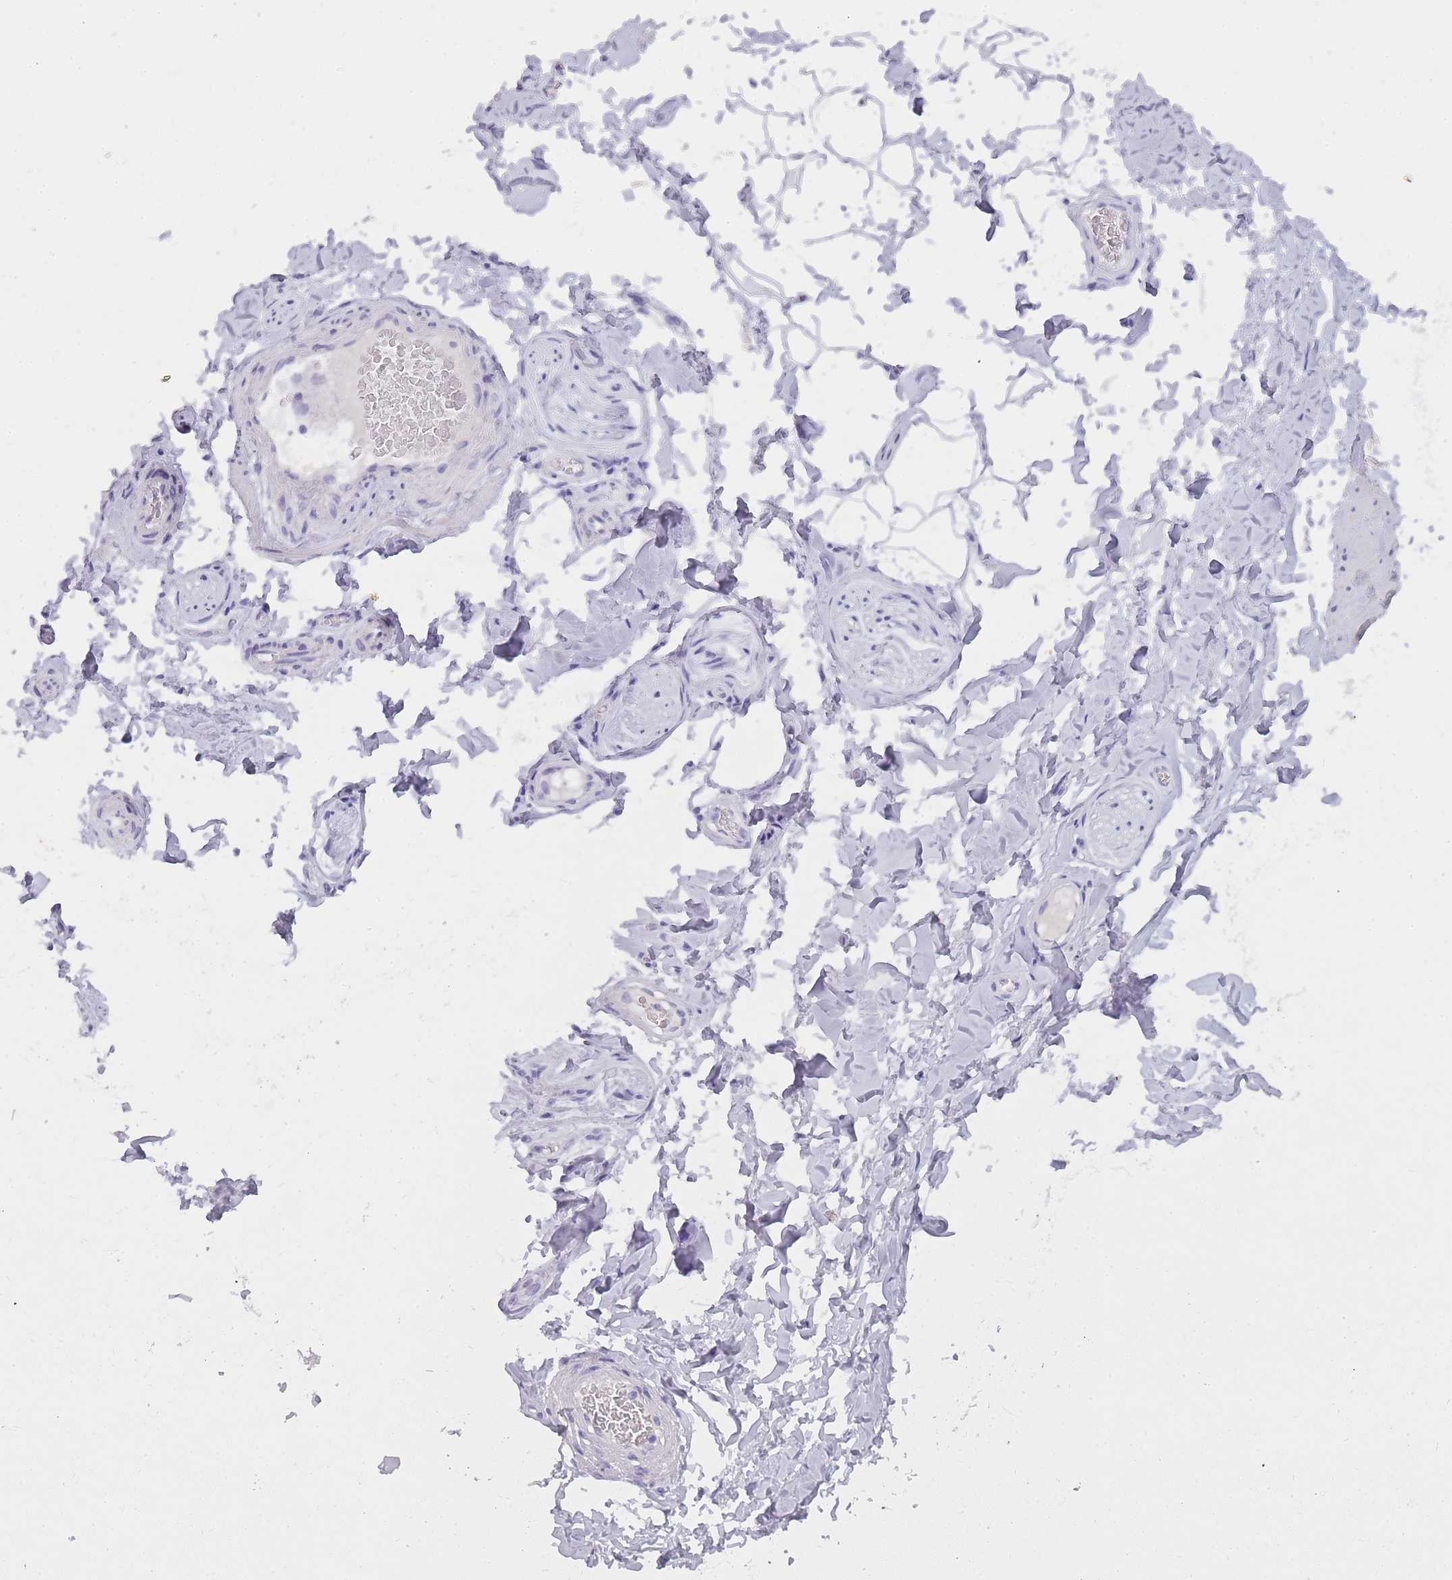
{"staining": {"intensity": "negative", "quantity": "none", "location": "none"}, "tissue": "adipose tissue", "cell_type": "Adipocytes", "image_type": "normal", "snomed": [{"axis": "morphology", "description": "Normal tissue, NOS"}, {"axis": "topography", "description": "Soft tissue"}, {"axis": "topography", "description": "Adipose tissue"}, {"axis": "topography", "description": "Vascular tissue"}, {"axis": "topography", "description": "Peripheral nerve tissue"}], "caption": "Adipocytes are negative for protein expression in unremarkable human adipose tissue. (Stains: DAB (3,3'-diaminobenzidine) IHC with hematoxylin counter stain, Microscopy: brightfield microscopy at high magnification).", "gene": "TCP11X1", "patient": {"sex": "male", "age": 46}}